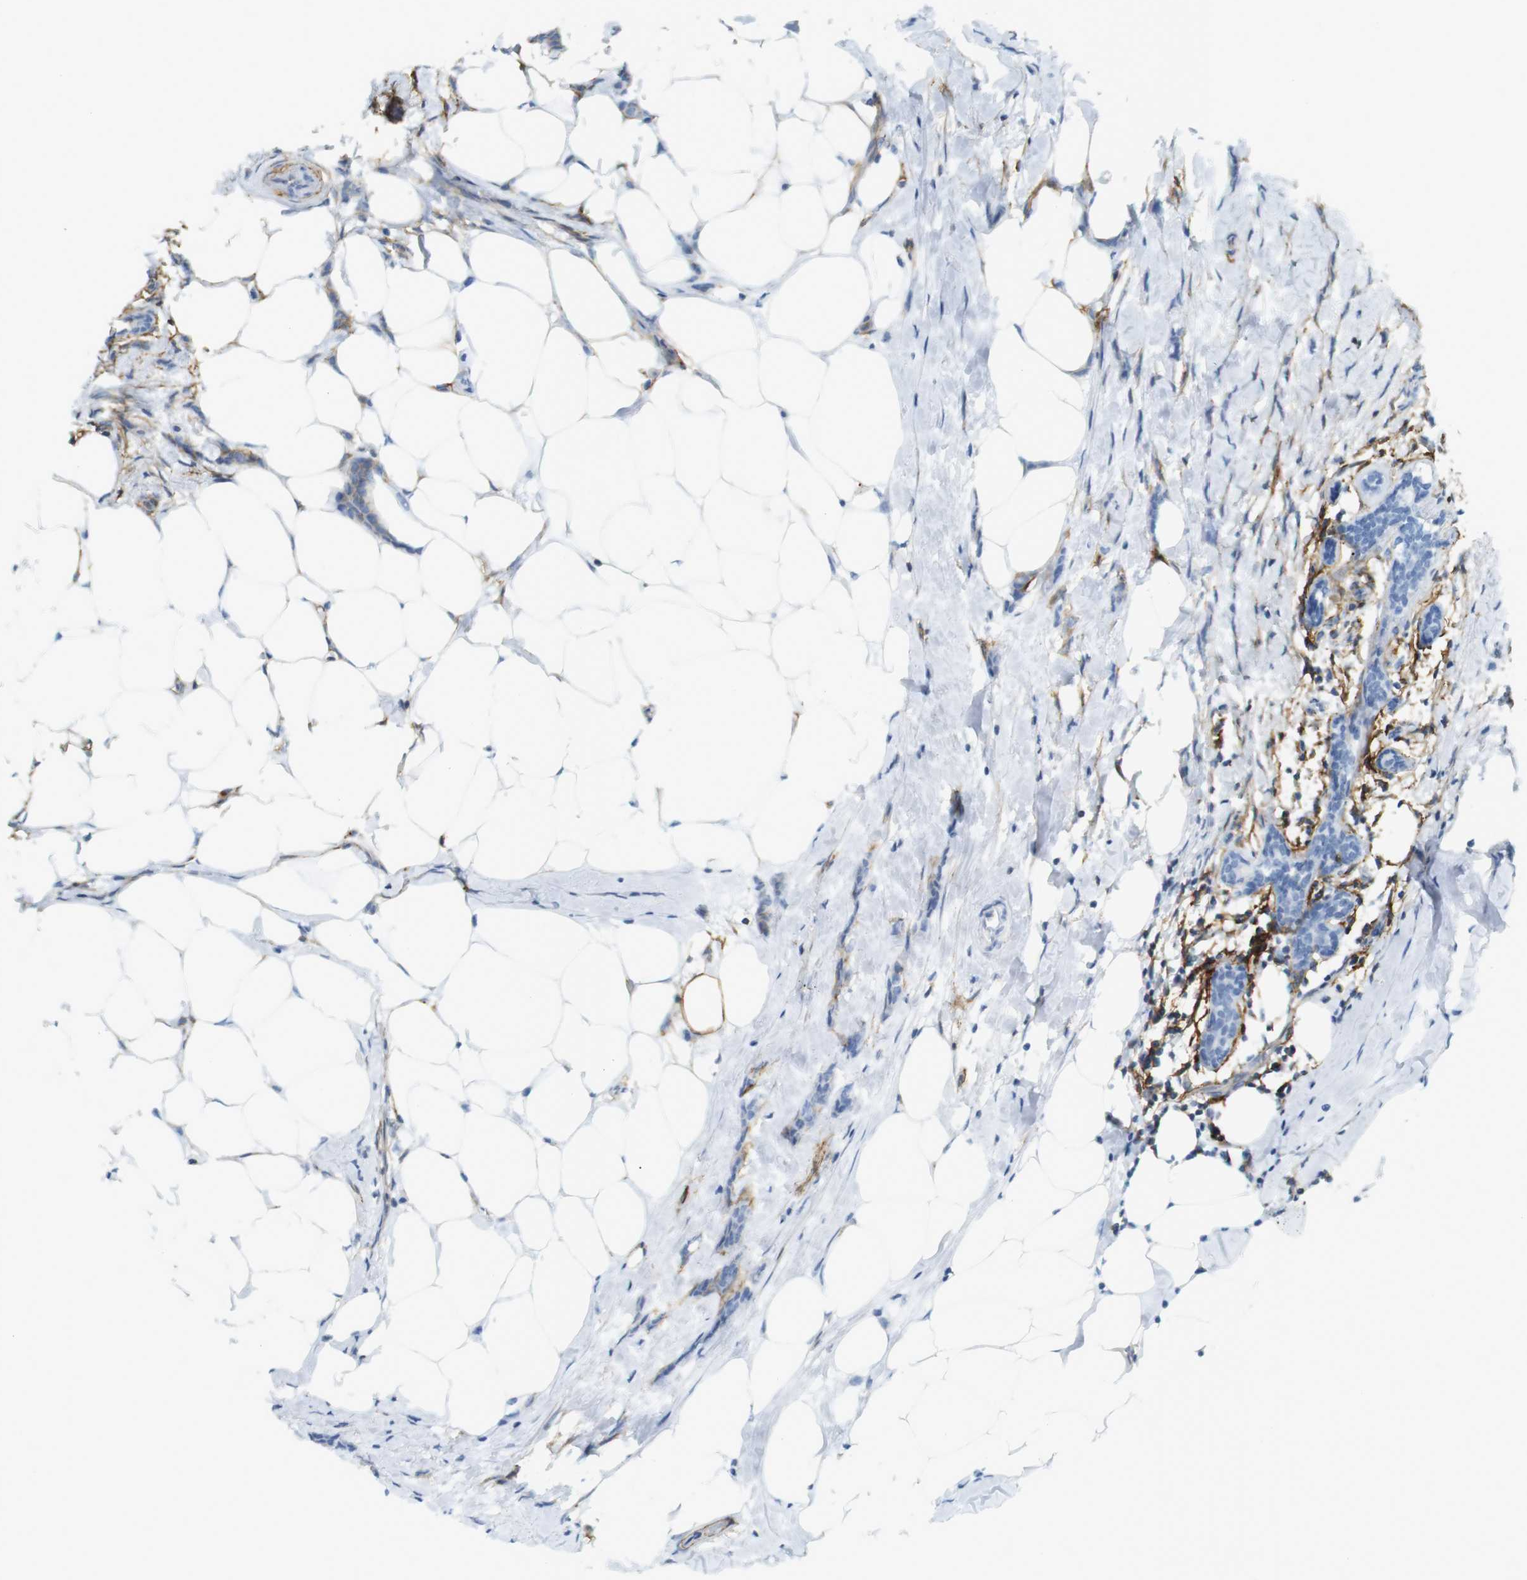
{"staining": {"intensity": "weak", "quantity": "<25%", "location": "cytoplasmic/membranous"}, "tissue": "breast cancer", "cell_type": "Tumor cells", "image_type": "cancer", "snomed": [{"axis": "morphology", "description": "Lobular carcinoma, in situ"}, {"axis": "morphology", "description": "Lobular carcinoma"}, {"axis": "topography", "description": "Breast"}], "caption": "High power microscopy histopathology image of an immunohistochemistry image of breast lobular carcinoma in situ, revealing no significant positivity in tumor cells.", "gene": "F2R", "patient": {"sex": "female", "age": 41}}